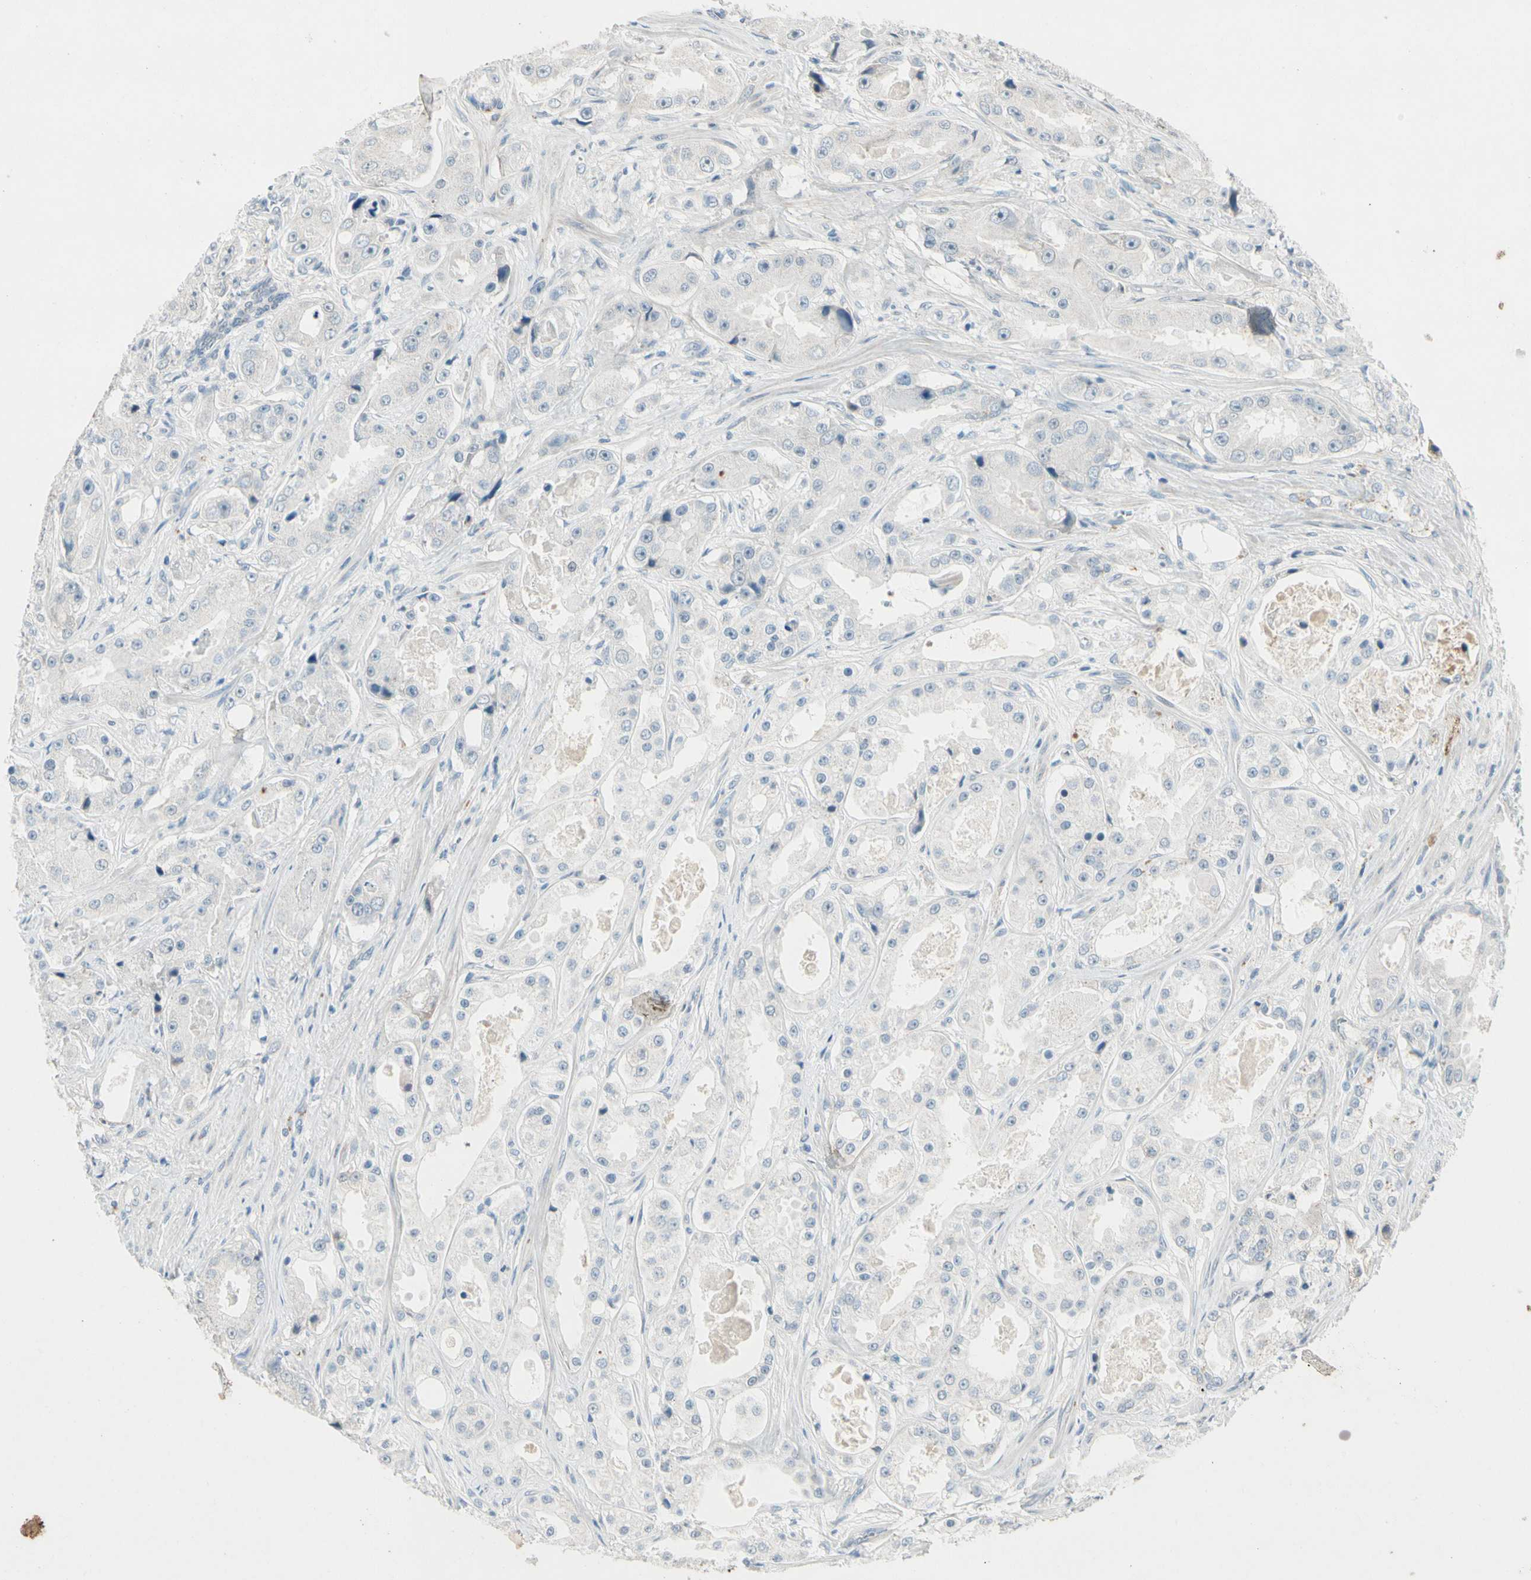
{"staining": {"intensity": "negative", "quantity": "none", "location": "none"}, "tissue": "prostate cancer", "cell_type": "Tumor cells", "image_type": "cancer", "snomed": [{"axis": "morphology", "description": "Adenocarcinoma, High grade"}, {"axis": "topography", "description": "Prostate"}], "caption": "The micrograph displays no staining of tumor cells in prostate cancer (adenocarcinoma (high-grade)).", "gene": "SERPIND1", "patient": {"sex": "male", "age": 73}}